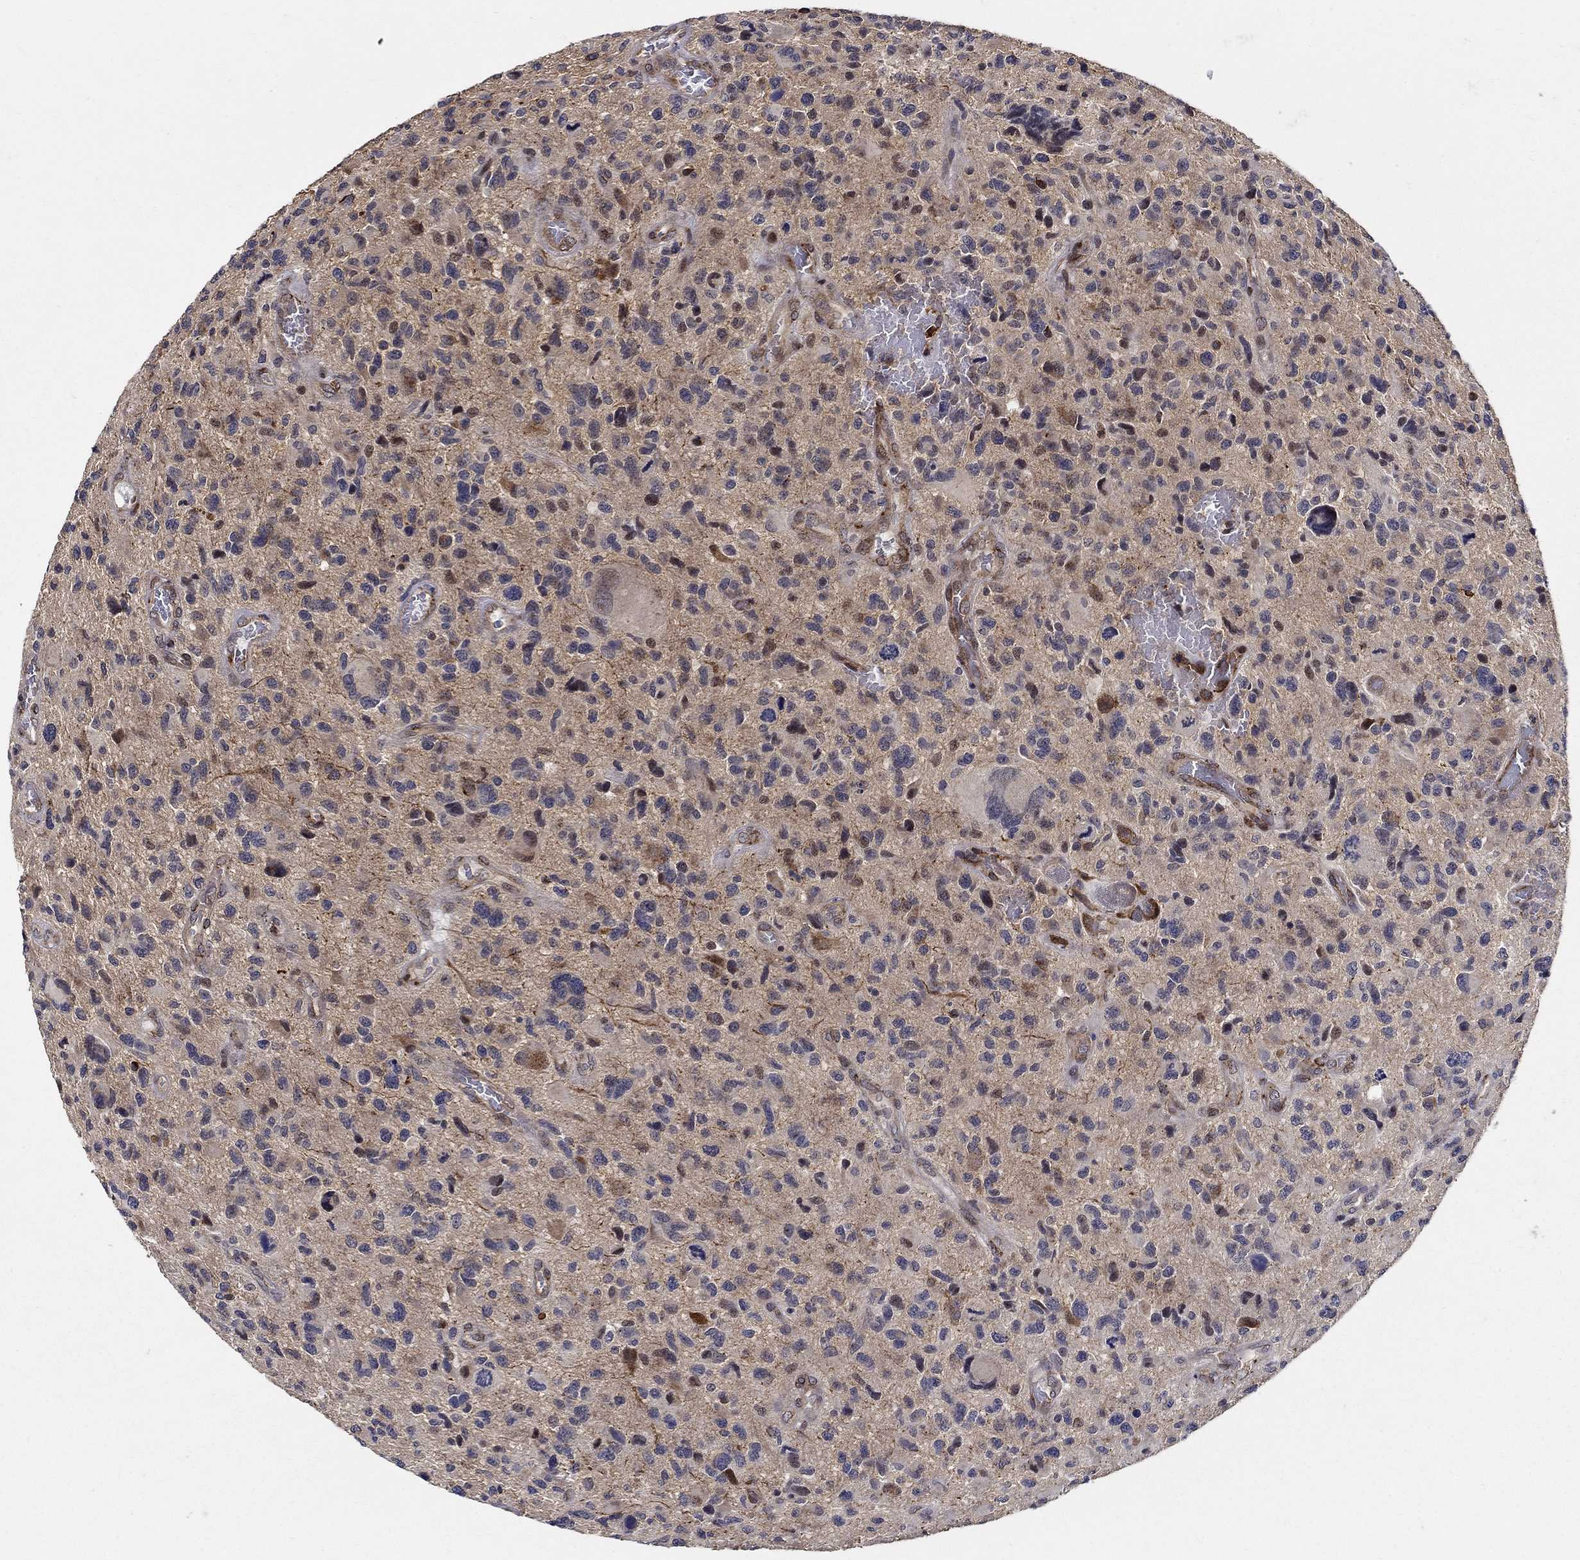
{"staining": {"intensity": "negative", "quantity": "none", "location": "none"}, "tissue": "glioma", "cell_type": "Tumor cells", "image_type": "cancer", "snomed": [{"axis": "morphology", "description": "Glioma, malignant, NOS"}, {"axis": "morphology", "description": "Glioma, malignant, High grade"}, {"axis": "topography", "description": "Brain"}], "caption": "Glioma (malignant) was stained to show a protein in brown. There is no significant expression in tumor cells.", "gene": "ZNF594", "patient": {"sex": "female", "age": 71}}